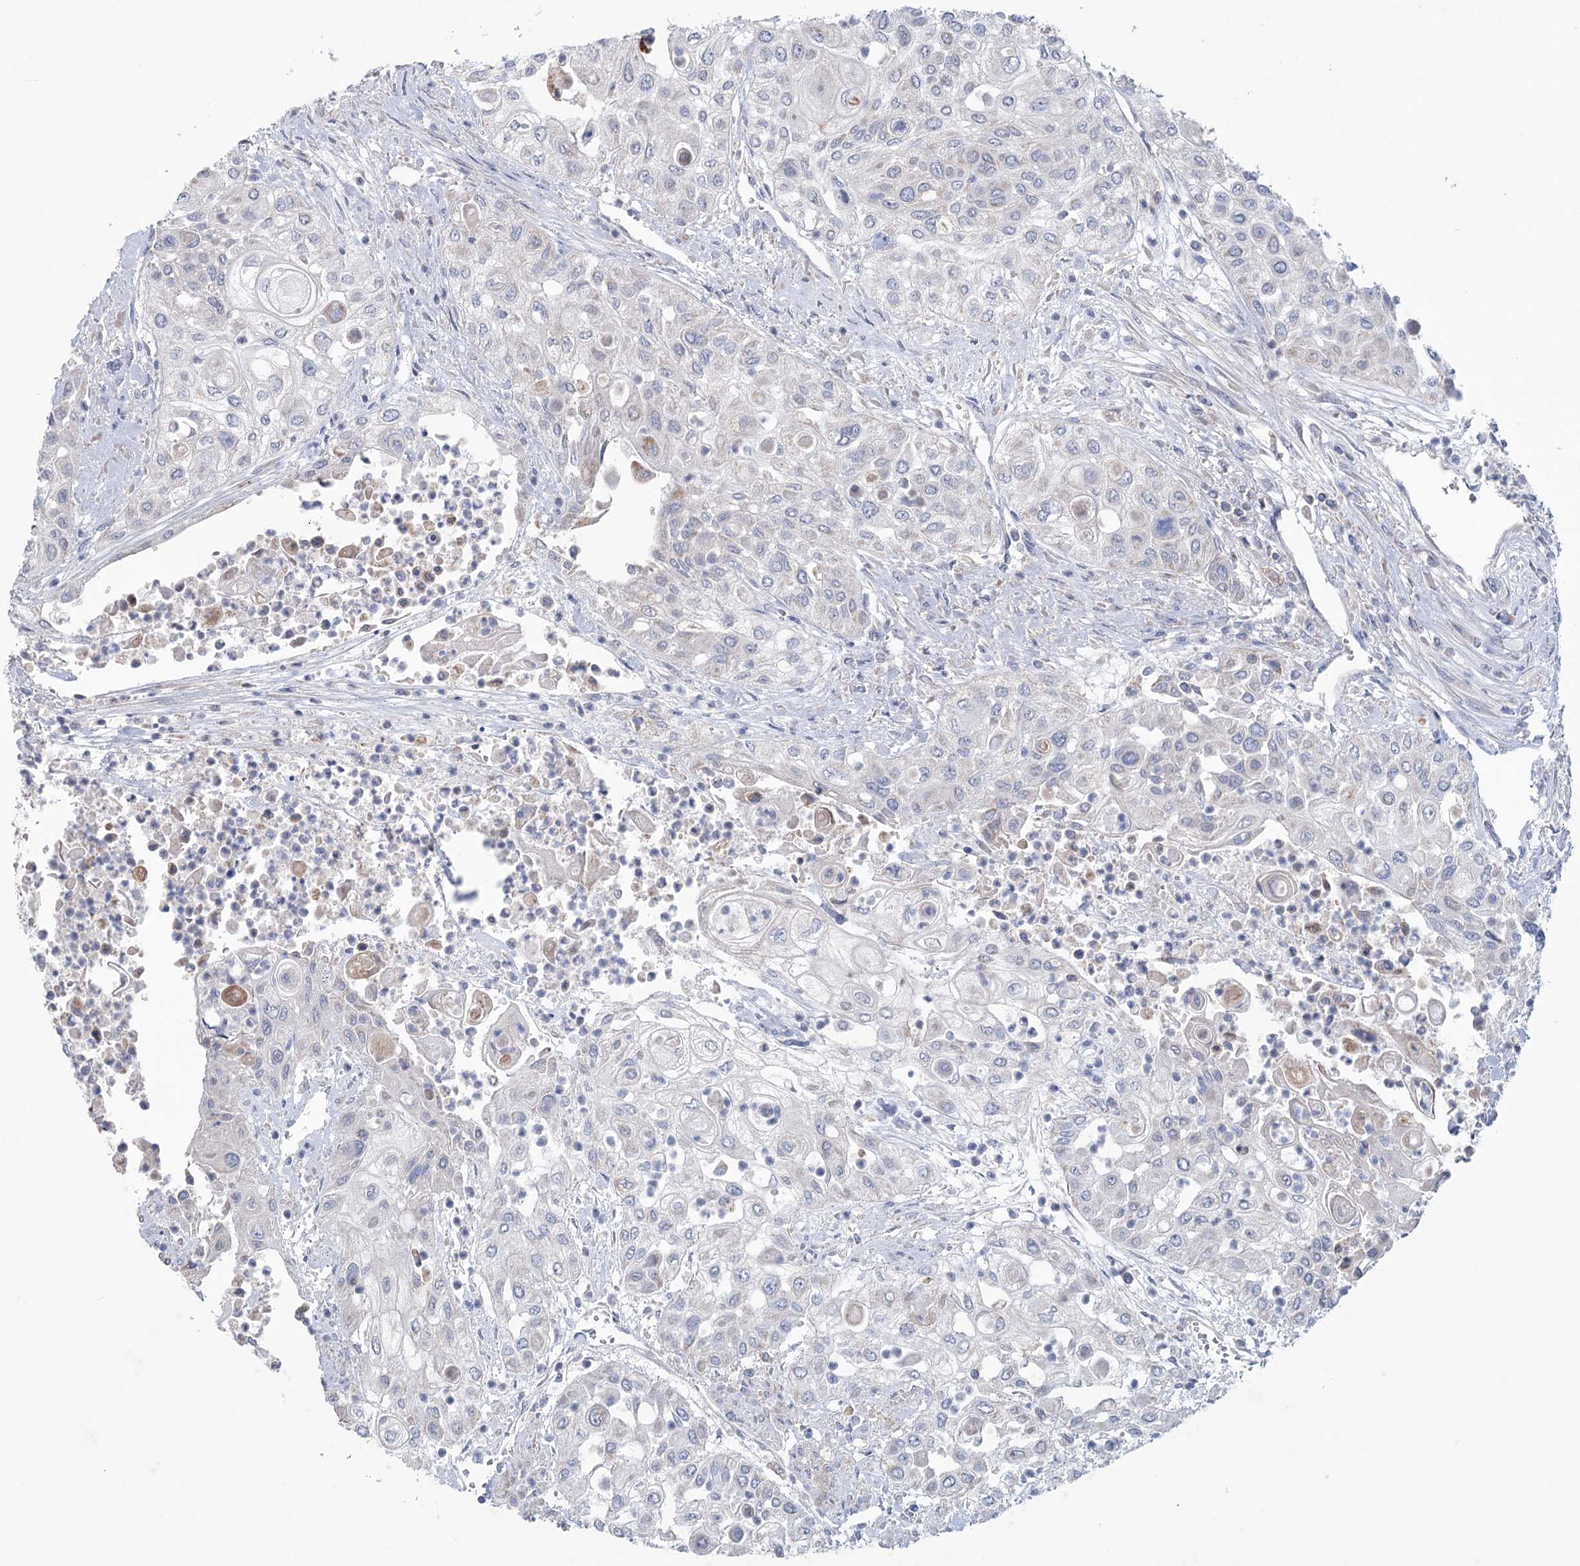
{"staining": {"intensity": "negative", "quantity": "none", "location": "none"}, "tissue": "urothelial cancer", "cell_type": "Tumor cells", "image_type": "cancer", "snomed": [{"axis": "morphology", "description": "Urothelial carcinoma, High grade"}, {"axis": "topography", "description": "Urinary bladder"}], "caption": "This is an IHC image of urothelial cancer. There is no expression in tumor cells.", "gene": "MTCH2", "patient": {"sex": "female", "age": 79}}